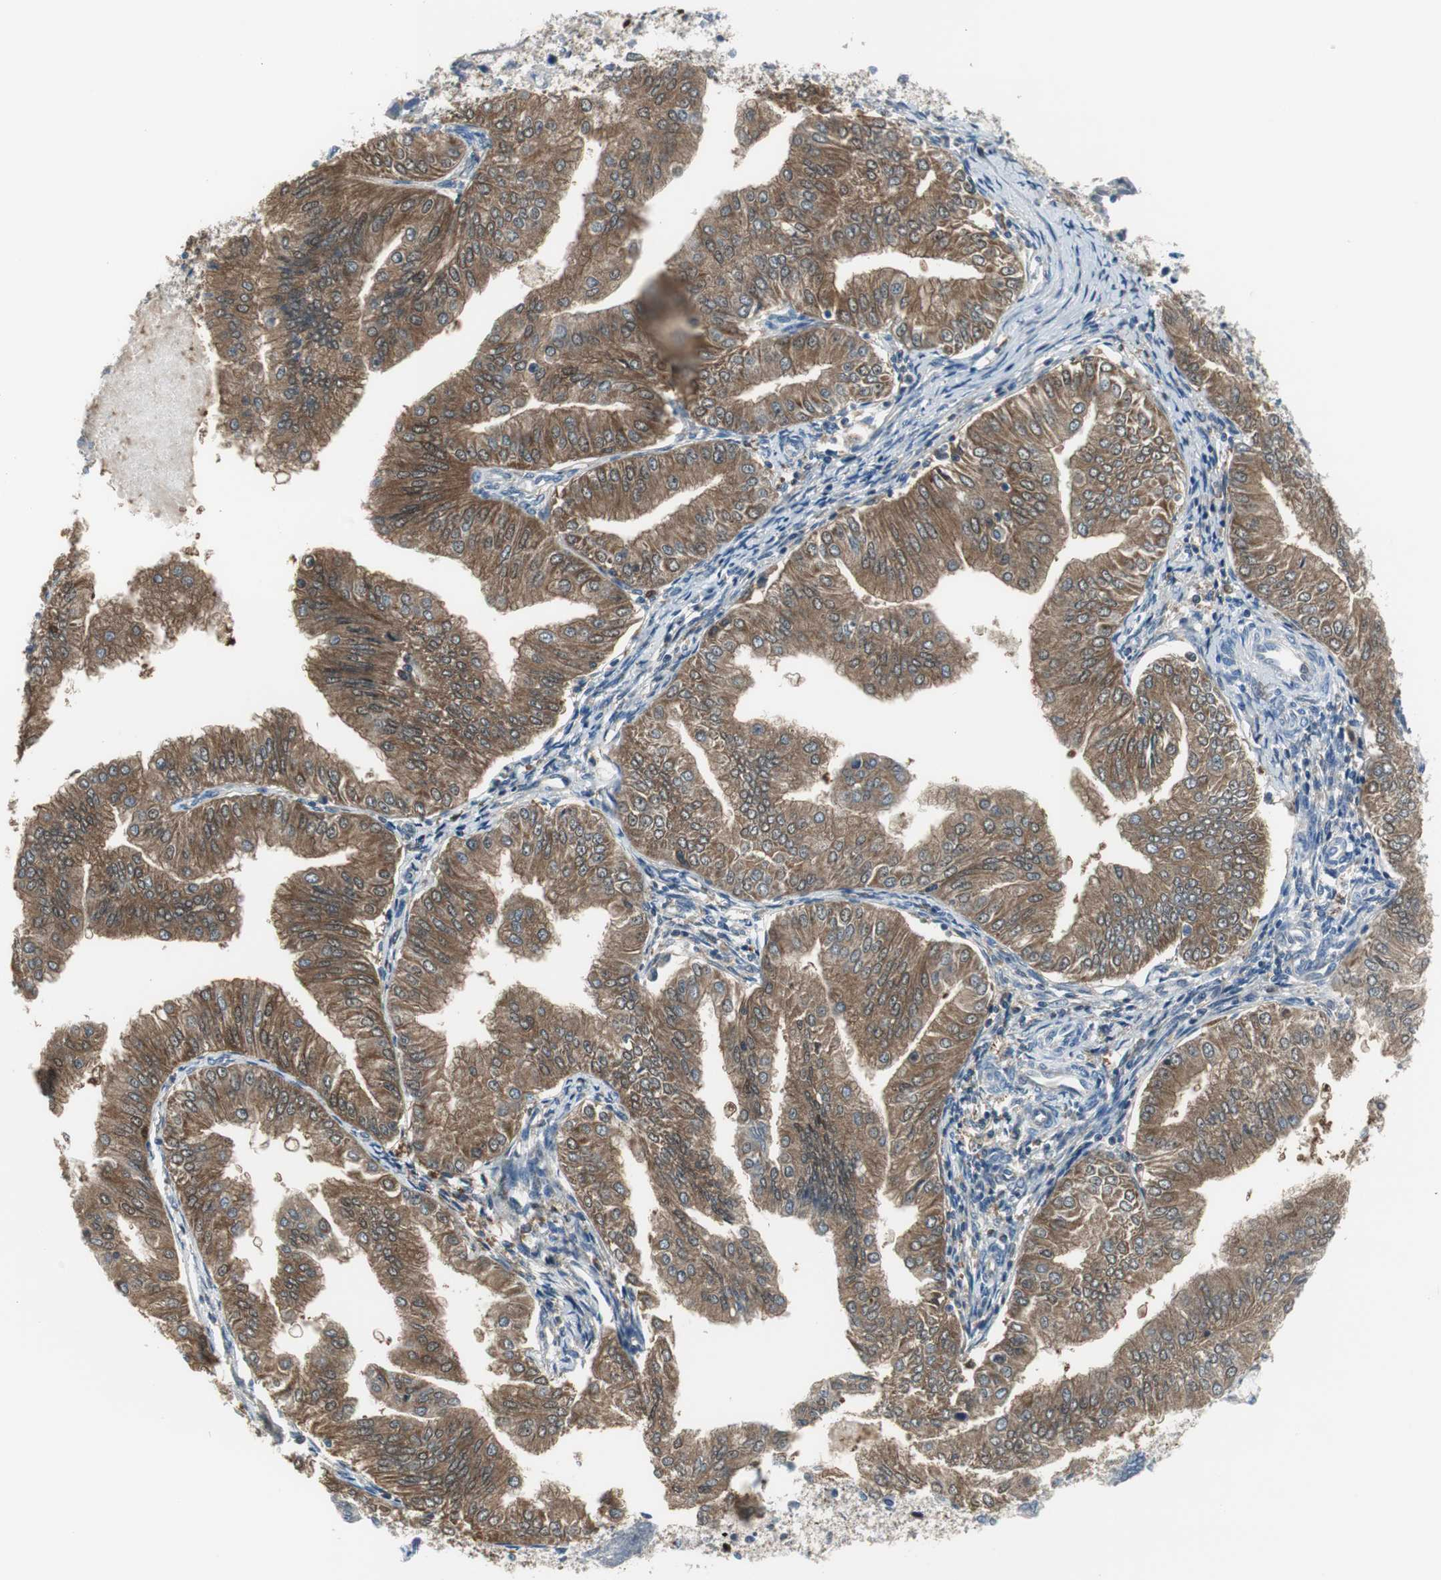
{"staining": {"intensity": "strong", "quantity": ">75%", "location": "cytoplasmic/membranous"}, "tissue": "endometrial cancer", "cell_type": "Tumor cells", "image_type": "cancer", "snomed": [{"axis": "morphology", "description": "Adenocarcinoma, NOS"}, {"axis": "topography", "description": "Endometrium"}], "caption": "High-magnification brightfield microscopy of adenocarcinoma (endometrial) stained with DAB (brown) and counterstained with hematoxylin (blue). tumor cells exhibit strong cytoplasmic/membranous staining is present in about>75% of cells. (DAB = brown stain, brightfield microscopy at high magnification).", "gene": "MSTO1", "patient": {"sex": "female", "age": 53}}